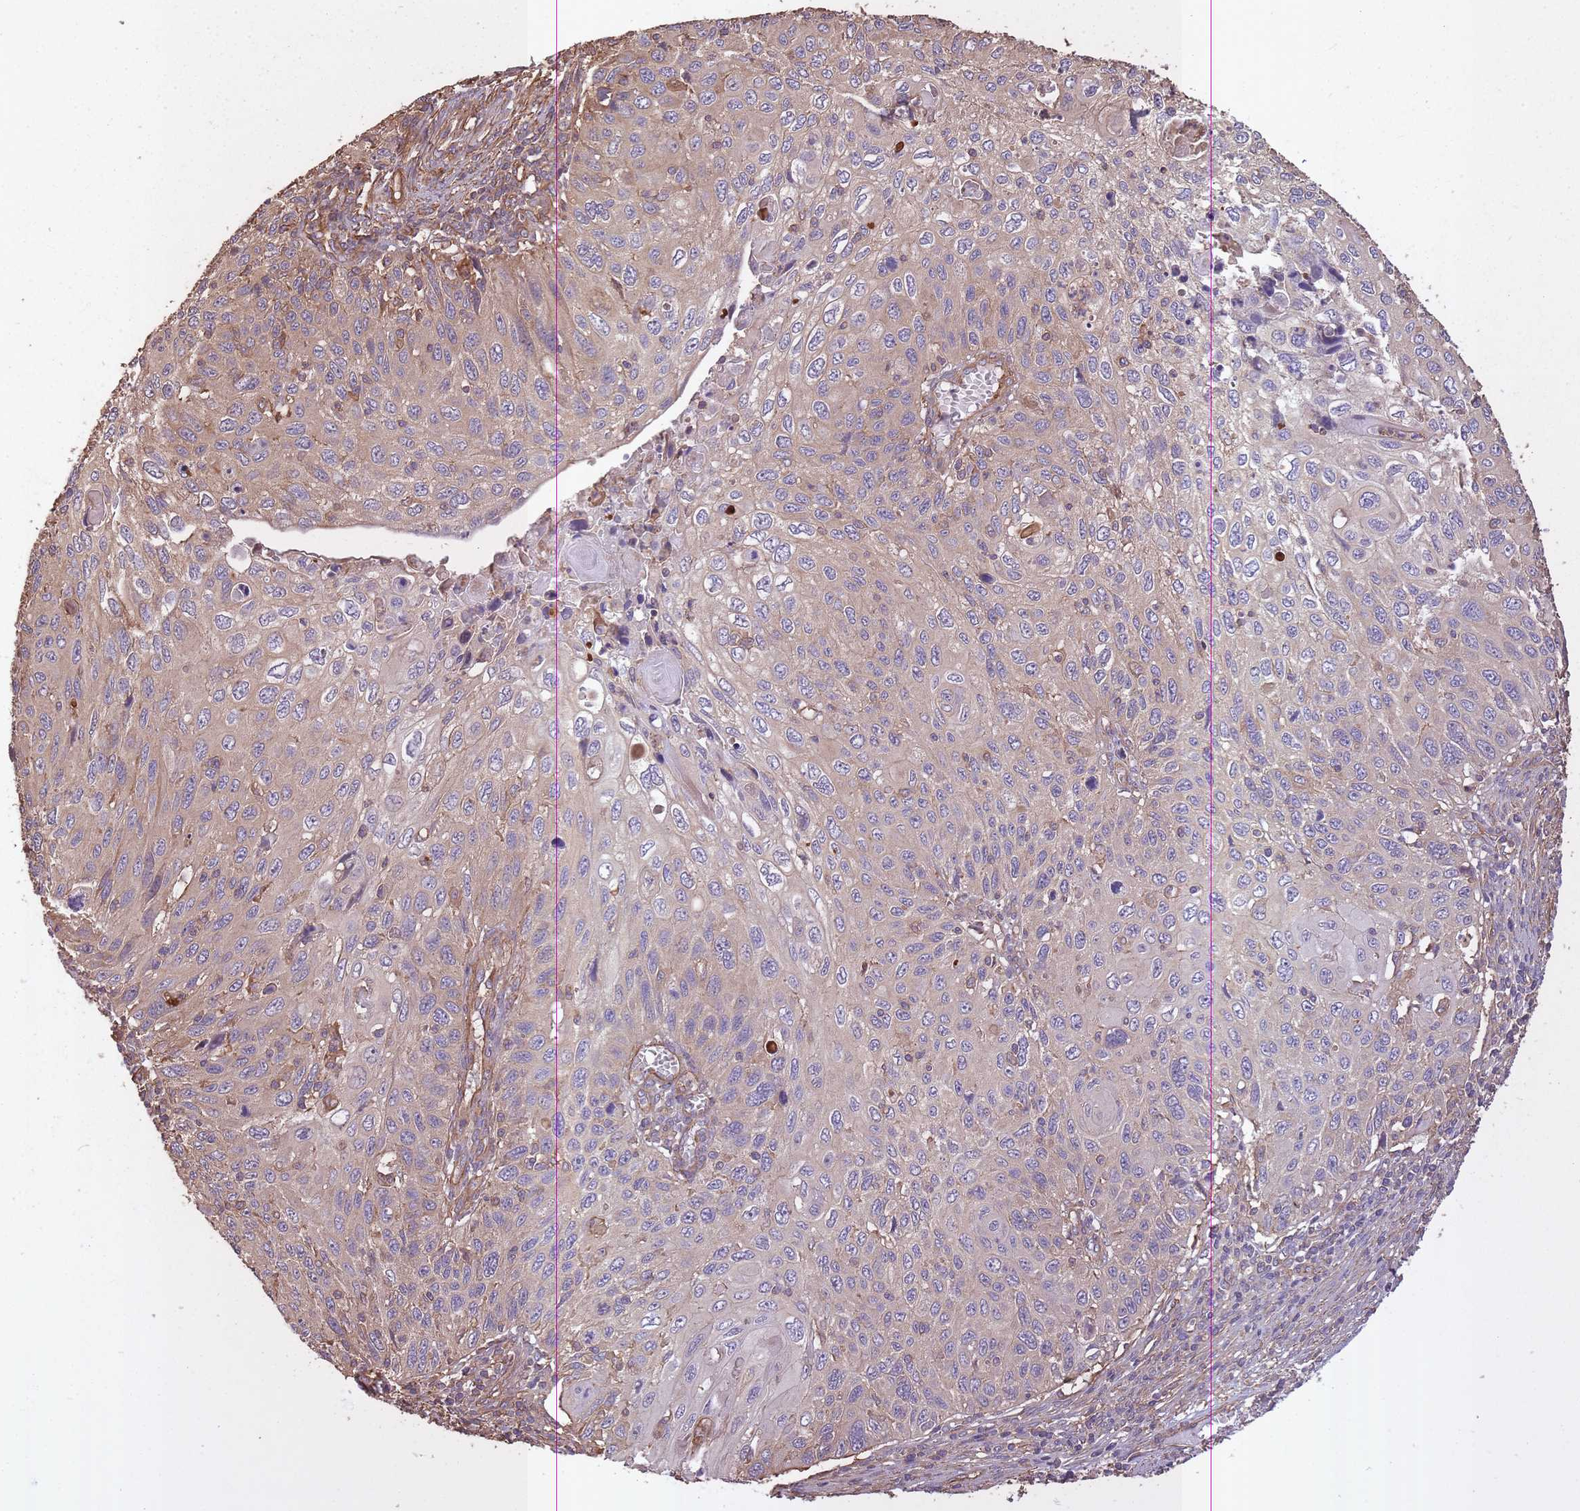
{"staining": {"intensity": "weak", "quantity": ">75%", "location": "cytoplasmic/membranous"}, "tissue": "cervical cancer", "cell_type": "Tumor cells", "image_type": "cancer", "snomed": [{"axis": "morphology", "description": "Squamous cell carcinoma, NOS"}, {"axis": "topography", "description": "Cervix"}], "caption": "Protein analysis of cervical cancer tissue demonstrates weak cytoplasmic/membranous staining in about >75% of tumor cells. Ihc stains the protein in brown and the nuclei are stained blue.", "gene": "ARMH3", "patient": {"sex": "female", "age": 70}}